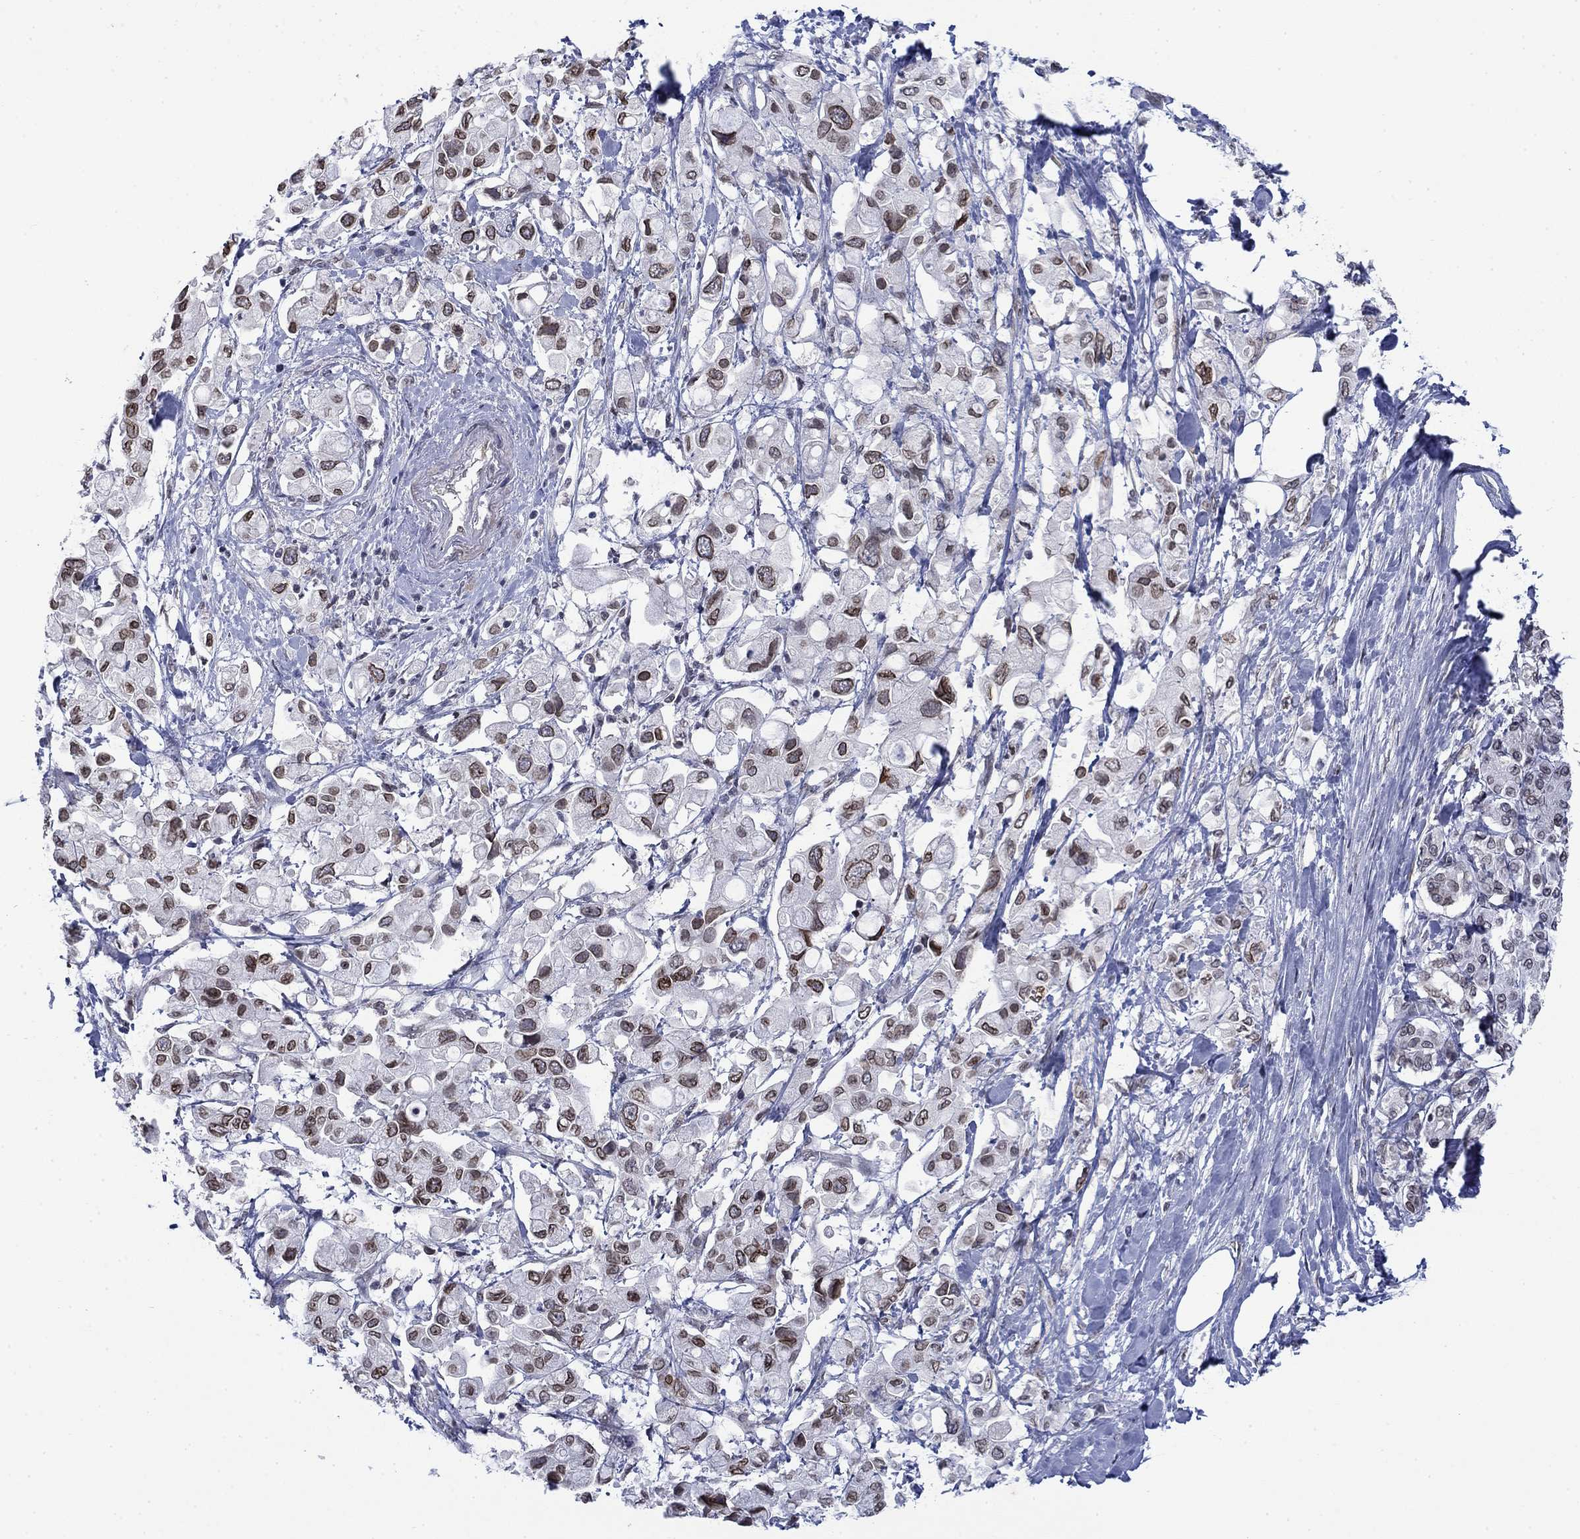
{"staining": {"intensity": "strong", "quantity": "25%-75%", "location": "cytoplasmic/membranous,nuclear"}, "tissue": "pancreatic cancer", "cell_type": "Tumor cells", "image_type": "cancer", "snomed": [{"axis": "morphology", "description": "Adenocarcinoma, NOS"}, {"axis": "topography", "description": "Pancreas"}], "caption": "Pancreatic cancer (adenocarcinoma) tissue displays strong cytoplasmic/membranous and nuclear staining in approximately 25%-75% of tumor cells", "gene": "TOR1AIP1", "patient": {"sex": "female", "age": 56}}